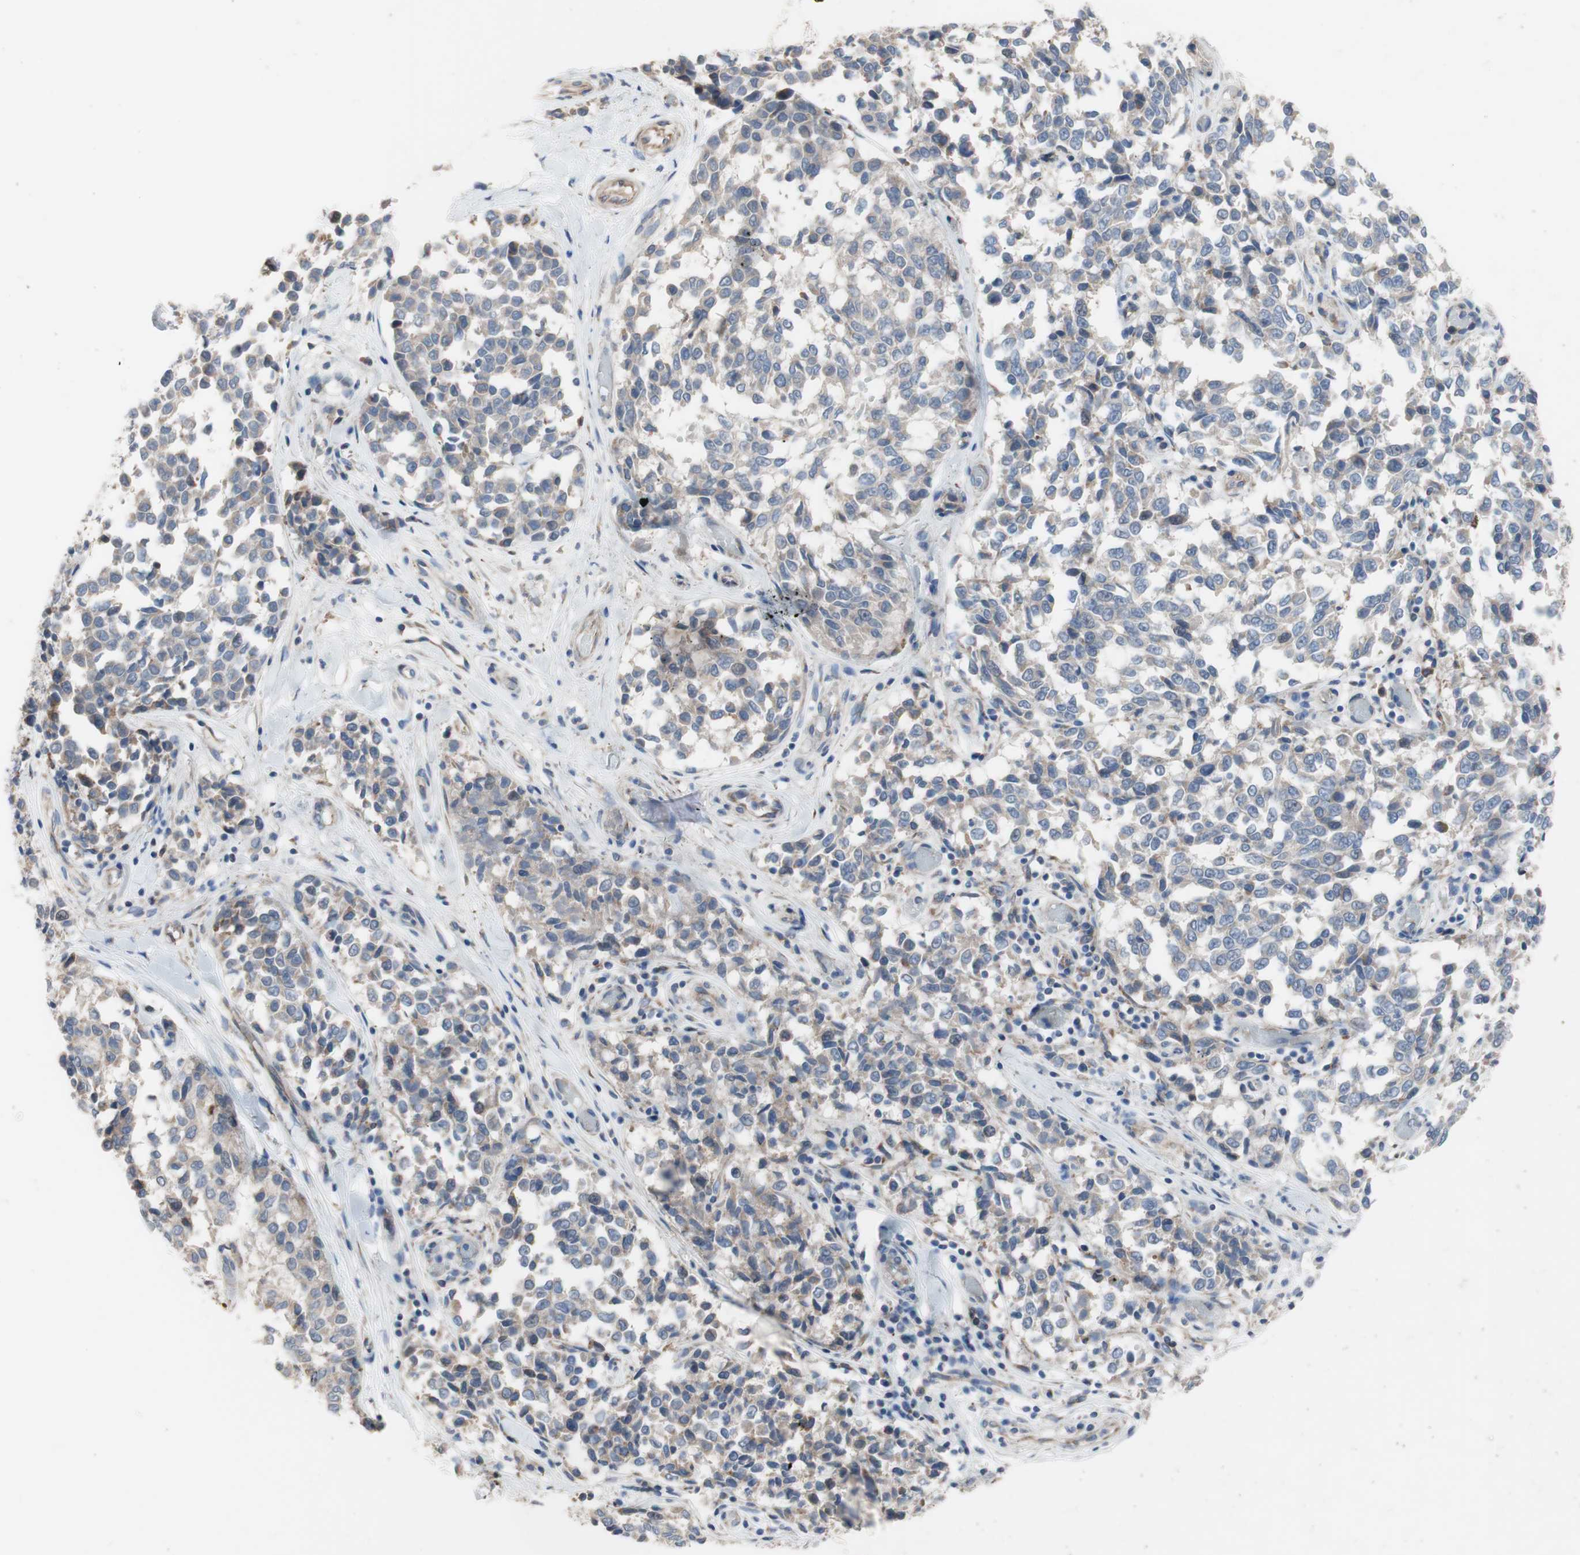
{"staining": {"intensity": "weak", "quantity": "25%-75%", "location": "cytoplasmic/membranous"}, "tissue": "melanoma", "cell_type": "Tumor cells", "image_type": "cancer", "snomed": [{"axis": "morphology", "description": "Malignant melanoma, NOS"}, {"axis": "topography", "description": "Skin"}], "caption": "The image reveals staining of malignant melanoma, revealing weak cytoplasmic/membranous protein expression (brown color) within tumor cells.", "gene": "TTC14", "patient": {"sex": "female", "age": 64}}